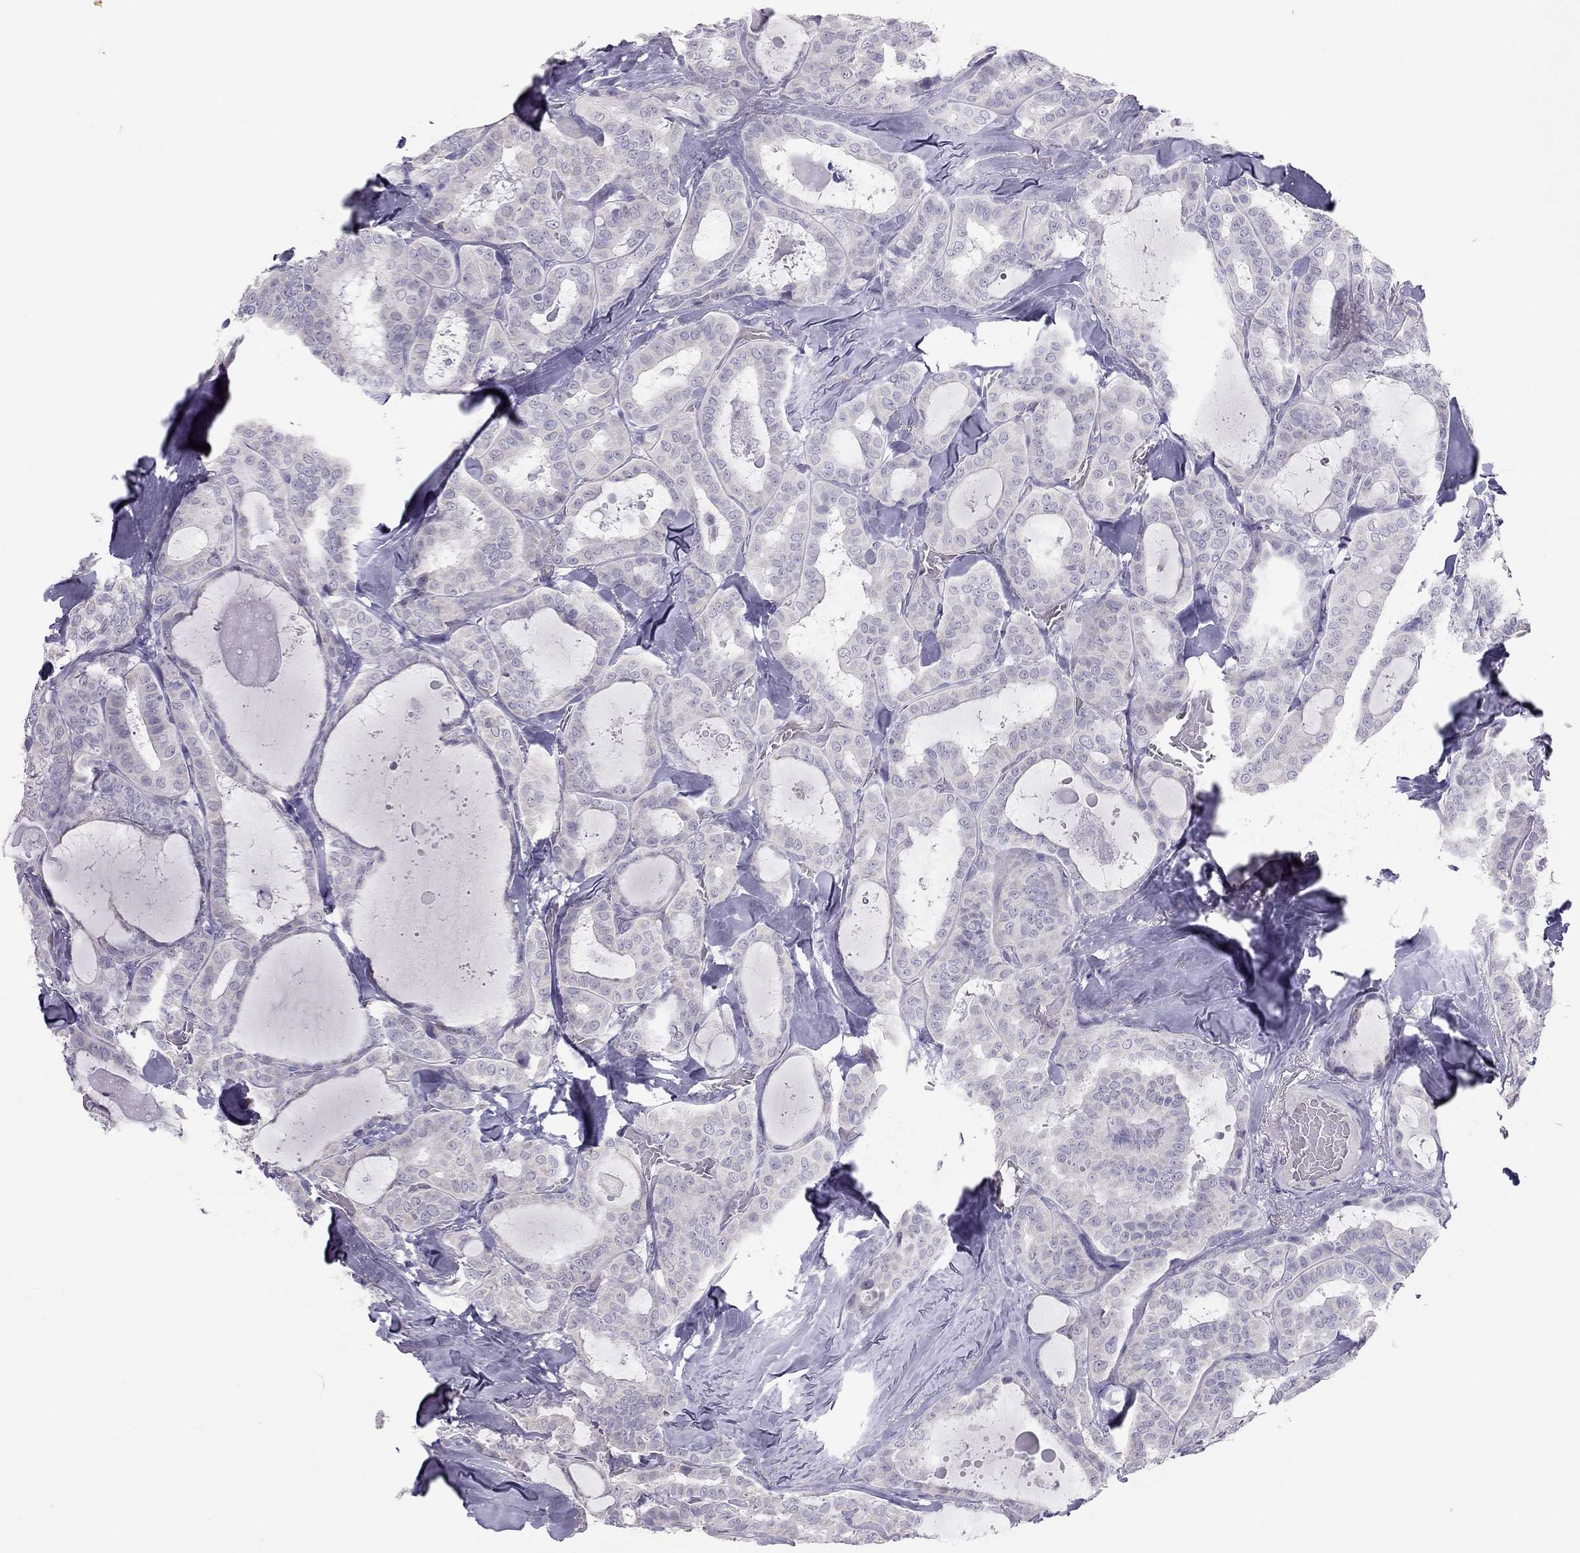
{"staining": {"intensity": "negative", "quantity": "none", "location": "none"}, "tissue": "thyroid cancer", "cell_type": "Tumor cells", "image_type": "cancer", "snomed": [{"axis": "morphology", "description": "Papillary adenocarcinoma, NOS"}, {"axis": "topography", "description": "Thyroid gland"}], "caption": "Tumor cells are negative for protein expression in human thyroid cancer.", "gene": "SPATA12", "patient": {"sex": "female", "age": 39}}